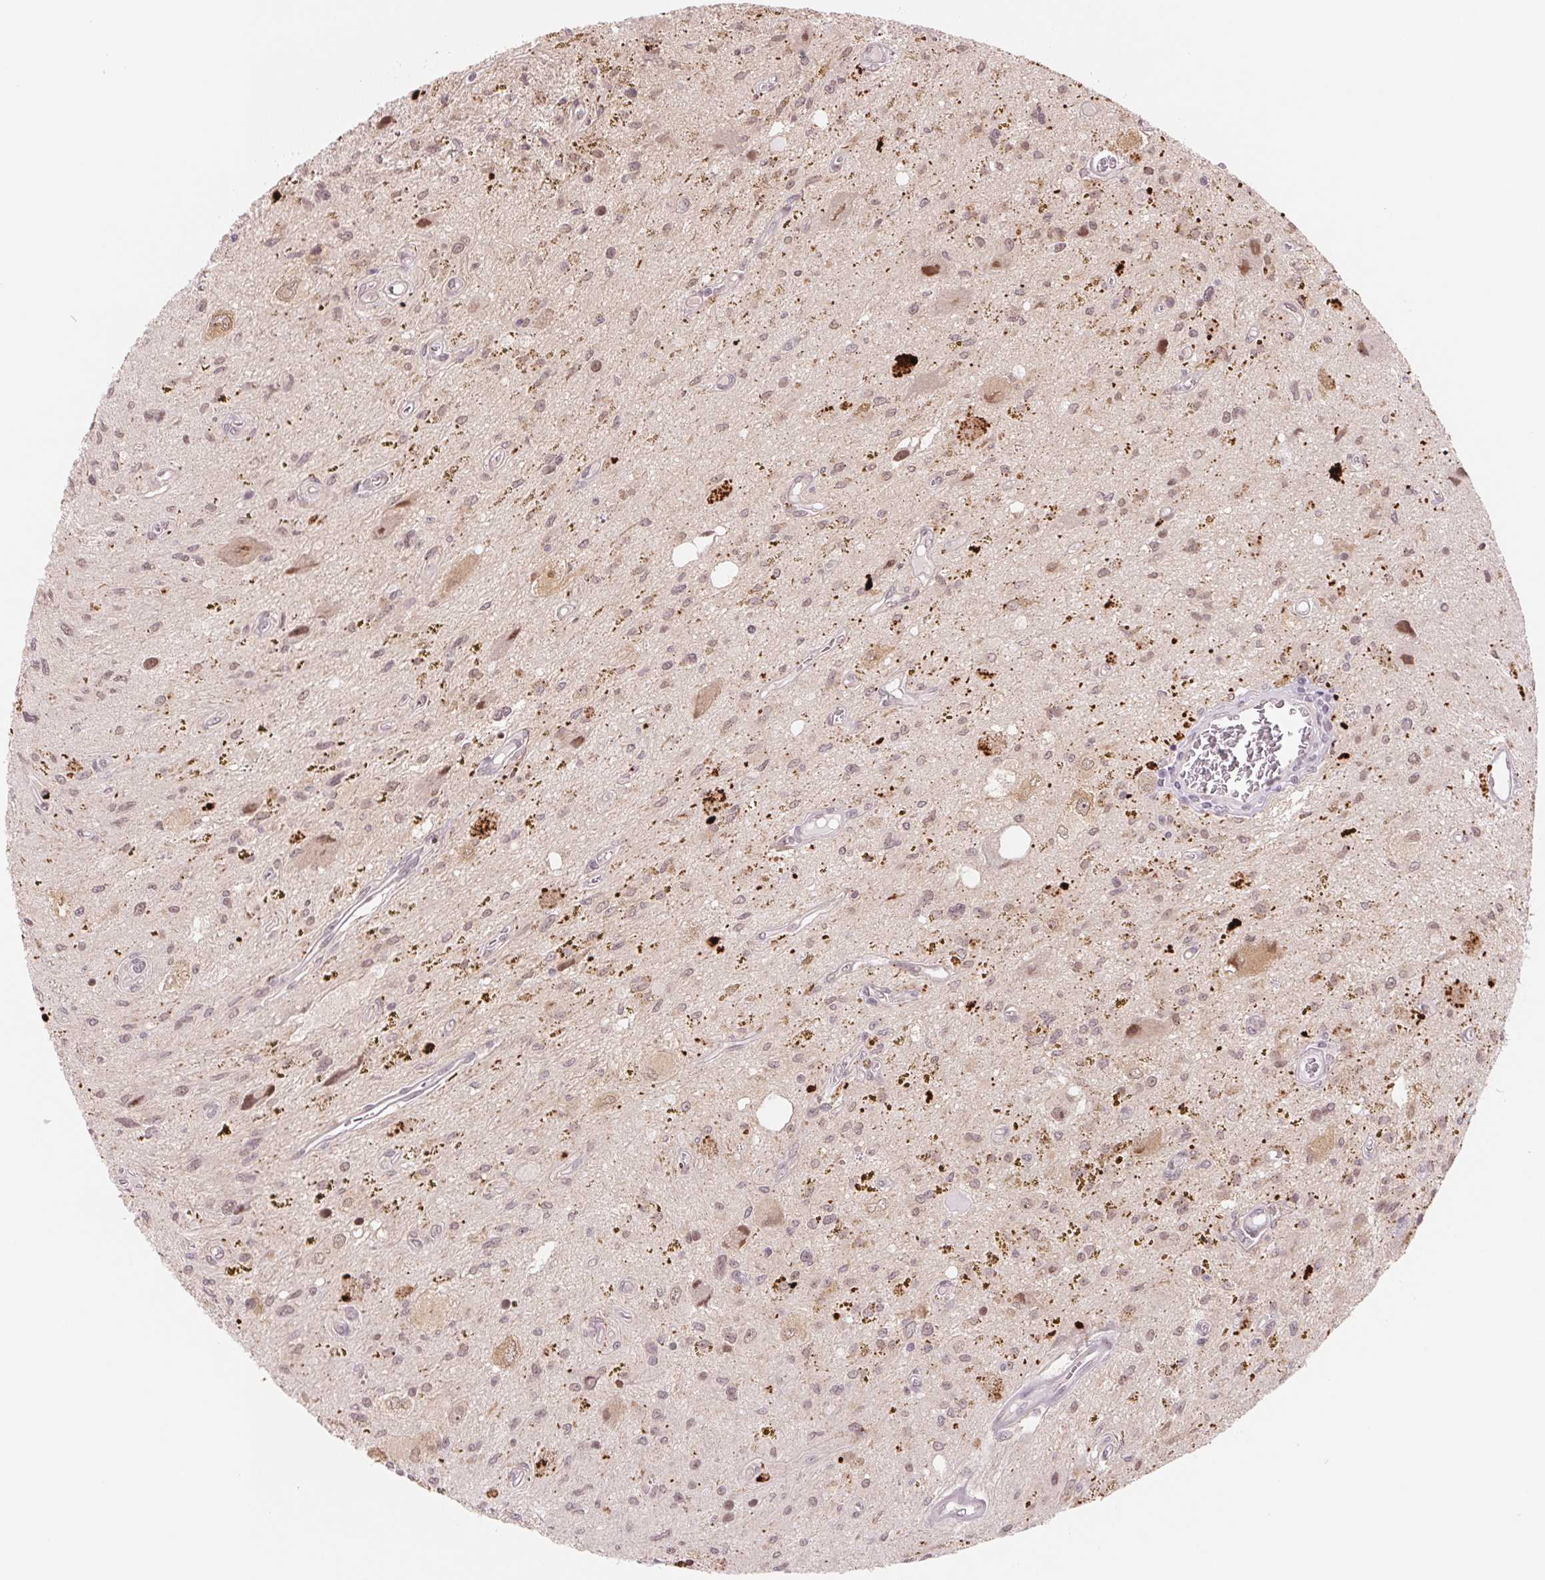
{"staining": {"intensity": "weak", "quantity": "25%-75%", "location": "cytoplasmic/membranous,nuclear"}, "tissue": "glioma", "cell_type": "Tumor cells", "image_type": "cancer", "snomed": [{"axis": "morphology", "description": "Glioma, malignant, Low grade"}, {"axis": "topography", "description": "Cerebellum"}], "caption": "Weak cytoplasmic/membranous and nuclear protein staining is seen in about 25%-75% of tumor cells in malignant low-grade glioma.", "gene": "DNAJB6", "patient": {"sex": "female", "age": 14}}